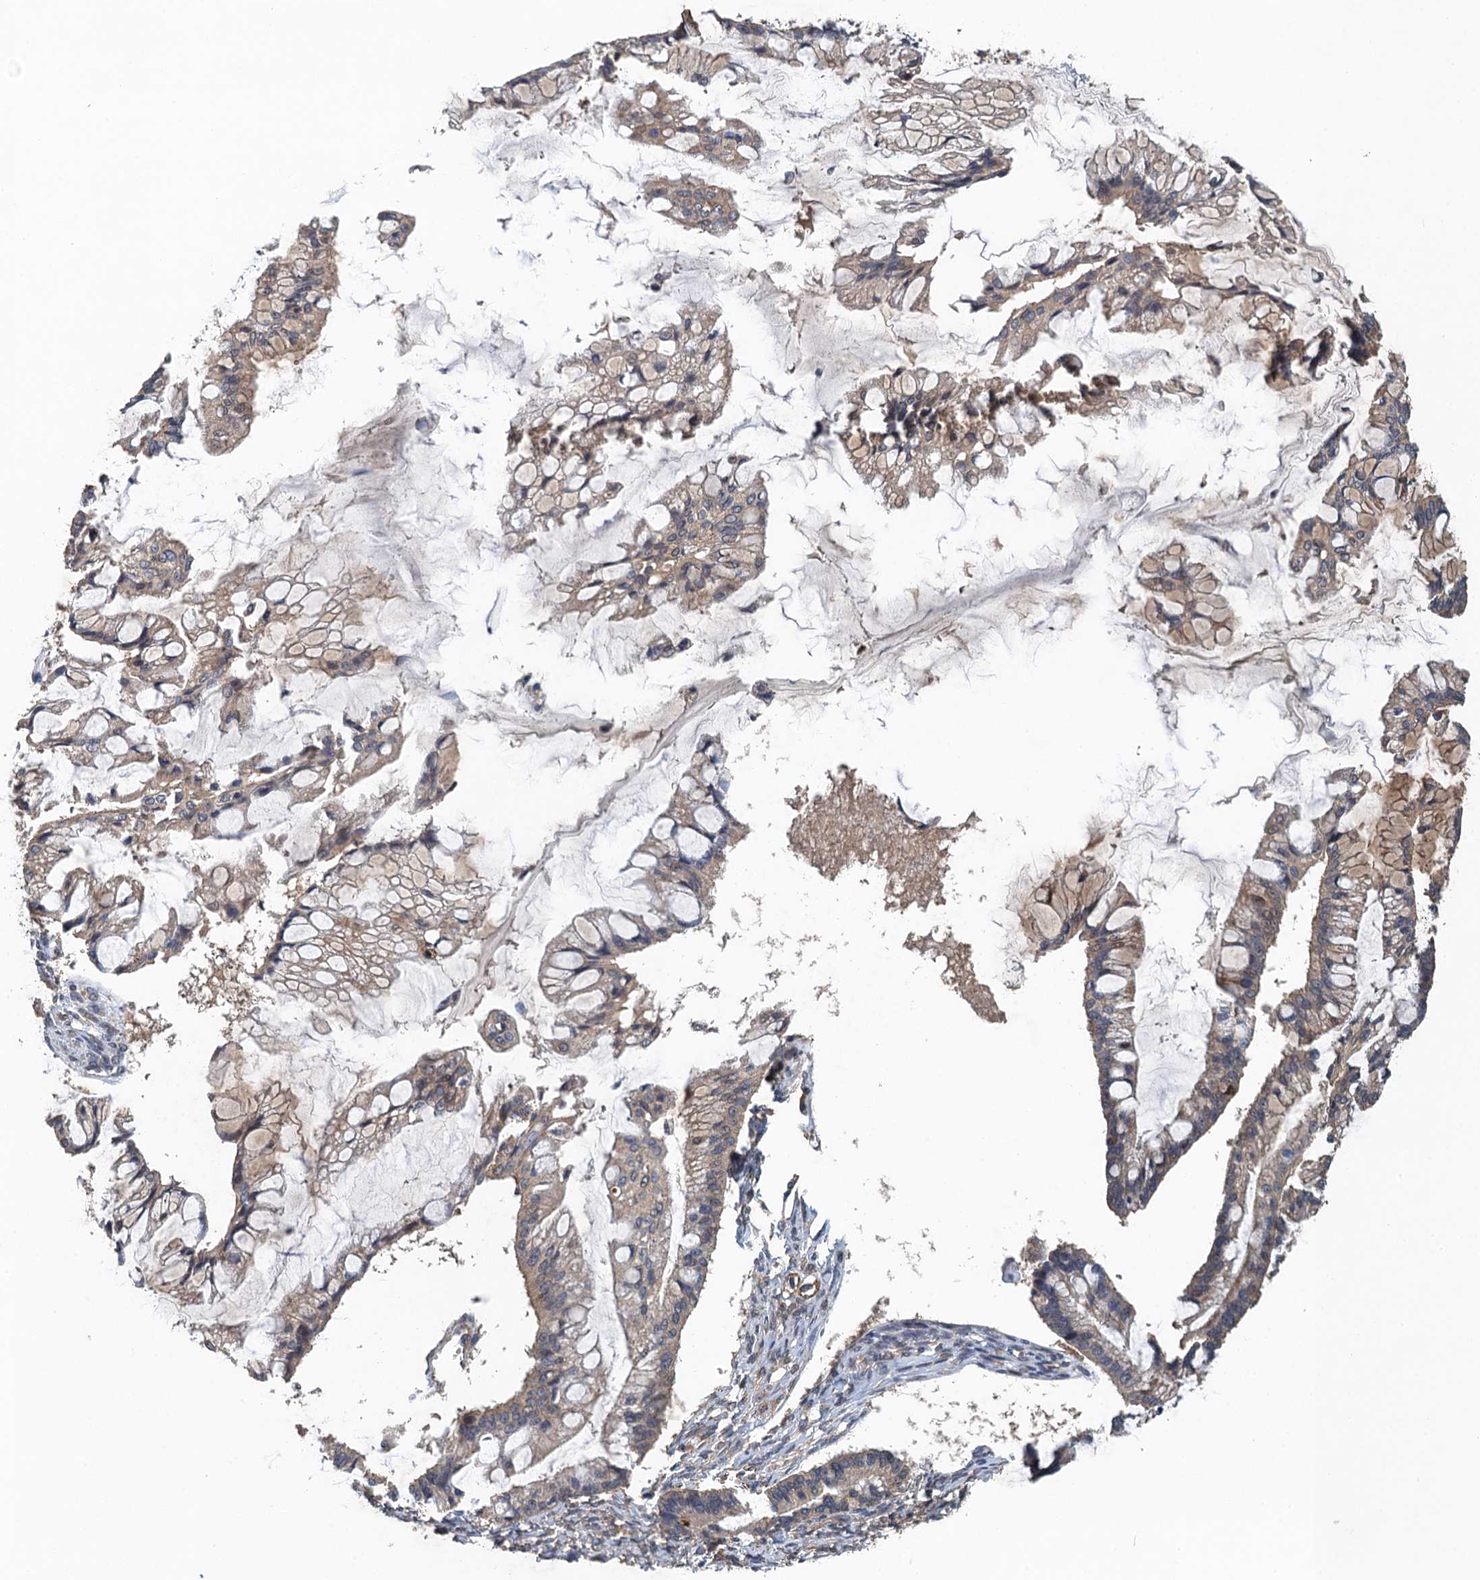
{"staining": {"intensity": "weak", "quantity": "25%-75%", "location": "cytoplasmic/membranous"}, "tissue": "ovarian cancer", "cell_type": "Tumor cells", "image_type": "cancer", "snomed": [{"axis": "morphology", "description": "Cystadenocarcinoma, mucinous, NOS"}, {"axis": "topography", "description": "Ovary"}], "caption": "Protein staining shows weak cytoplasmic/membranous expression in approximately 25%-75% of tumor cells in mucinous cystadenocarcinoma (ovarian). (Stains: DAB in brown, nuclei in blue, Microscopy: brightfield microscopy at high magnification).", "gene": "BORCS5", "patient": {"sex": "female", "age": 73}}